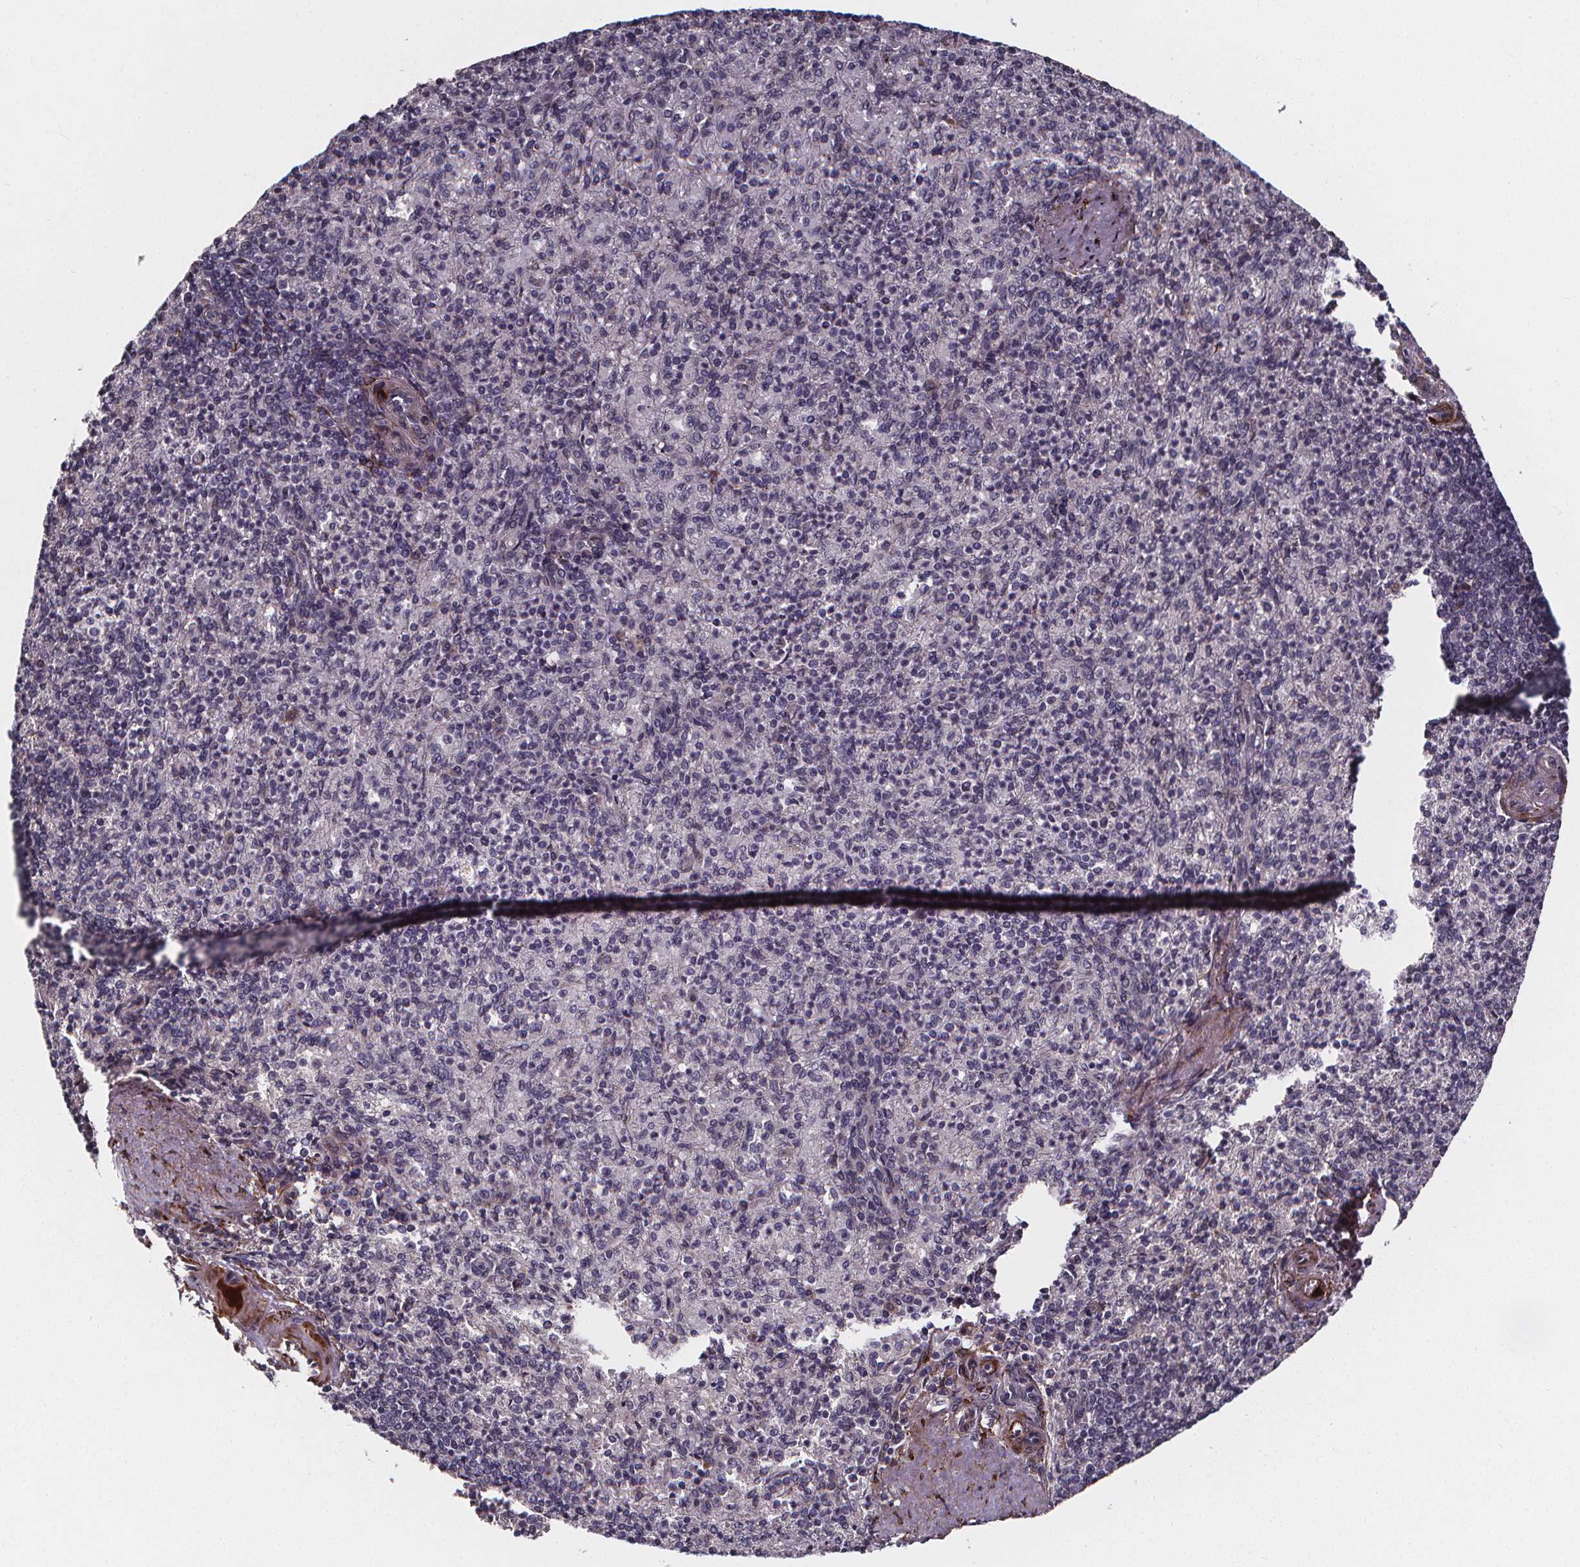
{"staining": {"intensity": "negative", "quantity": "none", "location": "none"}, "tissue": "spleen", "cell_type": "Cells in red pulp", "image_type": "normal", "snomed": [{"axis": "morphology", "description": "Normal tissue, NOS"}, {"axis": "topography", "description": "Spleen"}], "caption": "The immunohistochemistry histopathology image has no significant staining in cells in red pulp of spleen.", "gene": "AEBP1", "patient": {"sex": "female", "age": 74}}